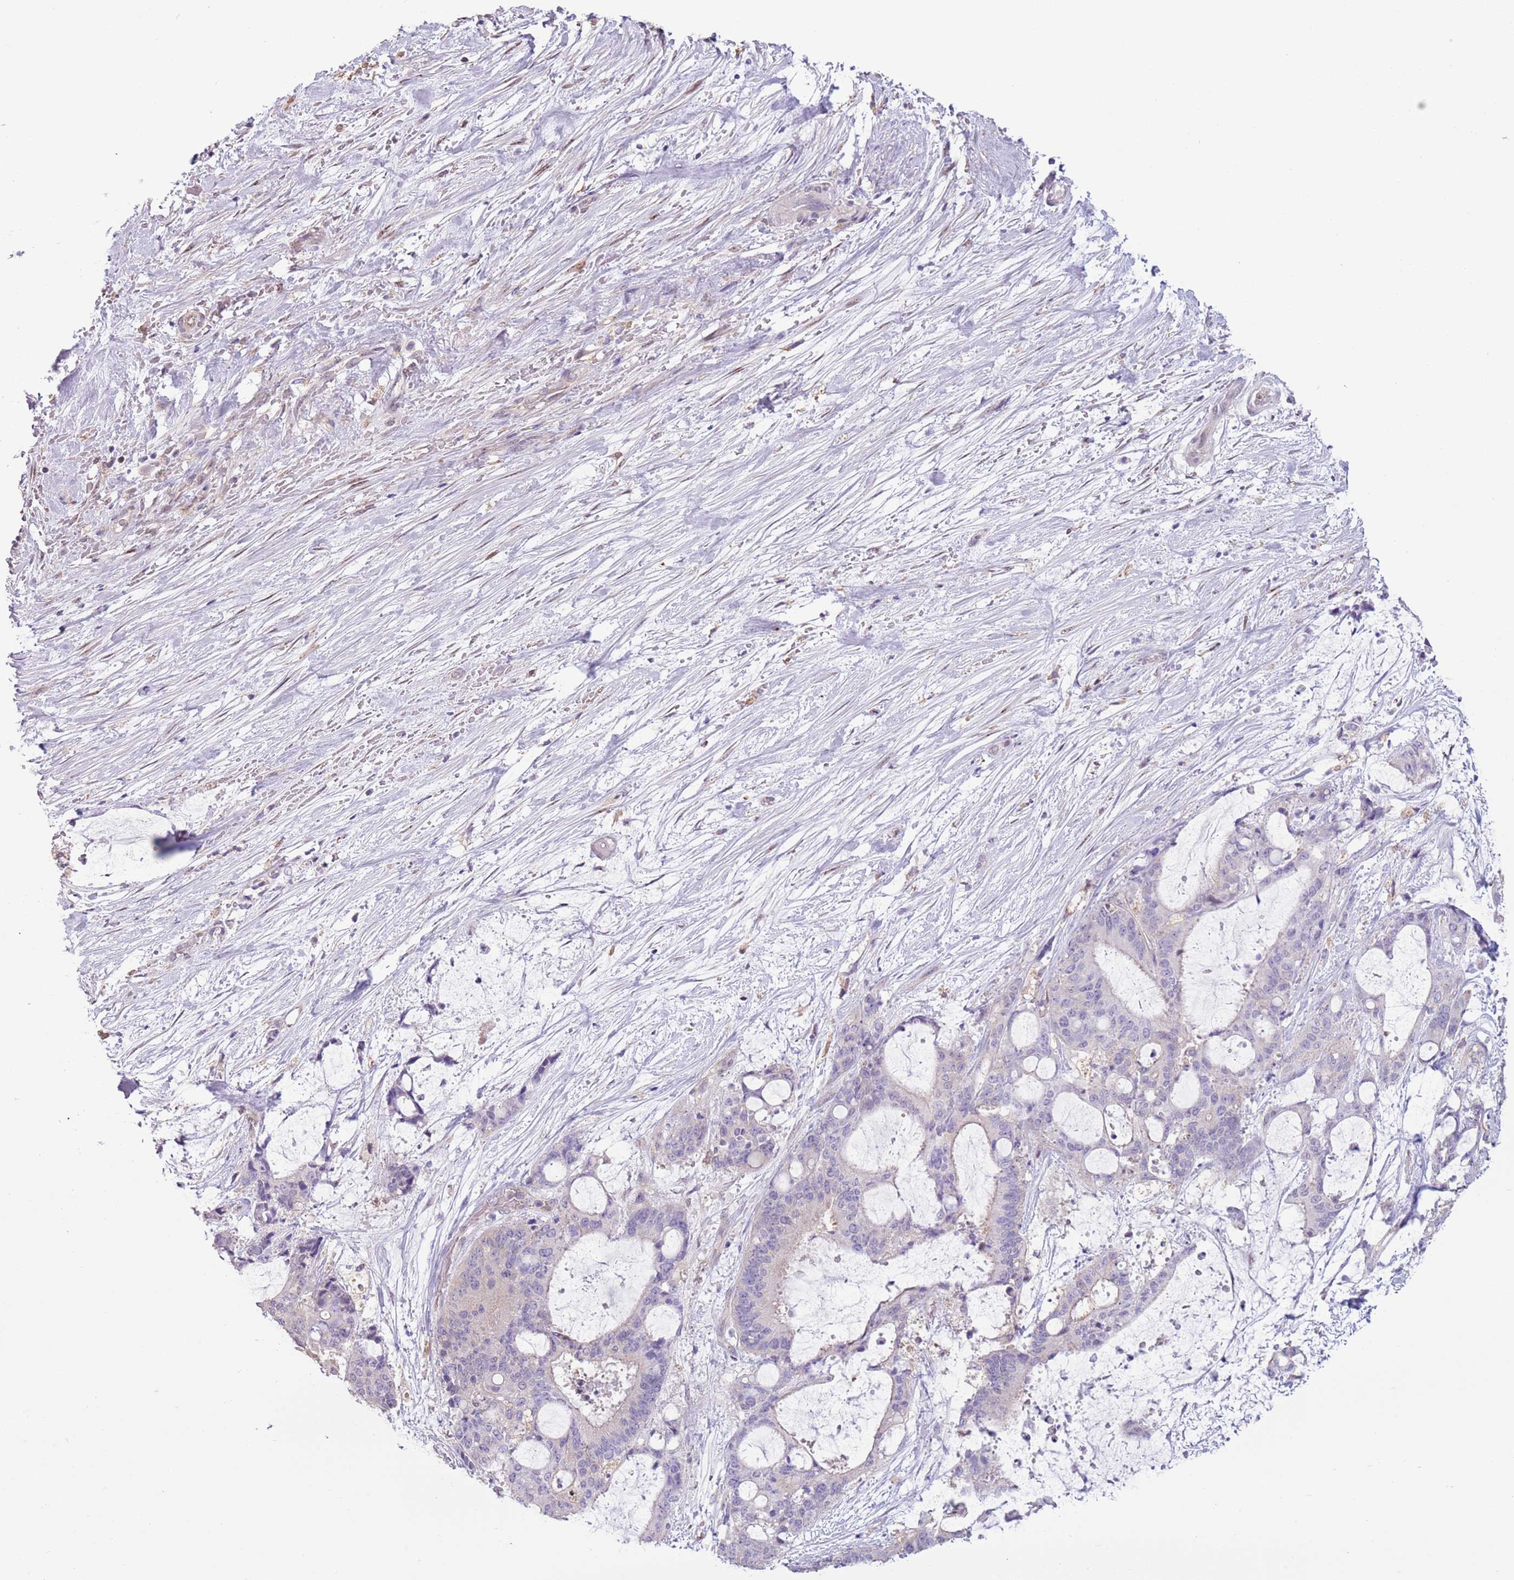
{"staining": {"intensity": "negative", "quantity": "none", "location": "none"}, "tissue": "liver cancer", "cell_type": "Tumor cells", "image_type": "cancer", "snomed": [{"axis": "morphology", "description": "Normal tissue, NOS"}, {"axis": "morphology", "description": "Cholangiocarcinoma"}, {"axis": "topography", "description": "Liver"}, {"axis": "topography", "description": "Peripheral nerve tissue"}], "caption": "This is an IHC image of human liver cancer (cholangiocarcinoma). There is no staining in tumor cells.", "gene": "CAPN9", "patient": {"sex": "female", "age": 73}}